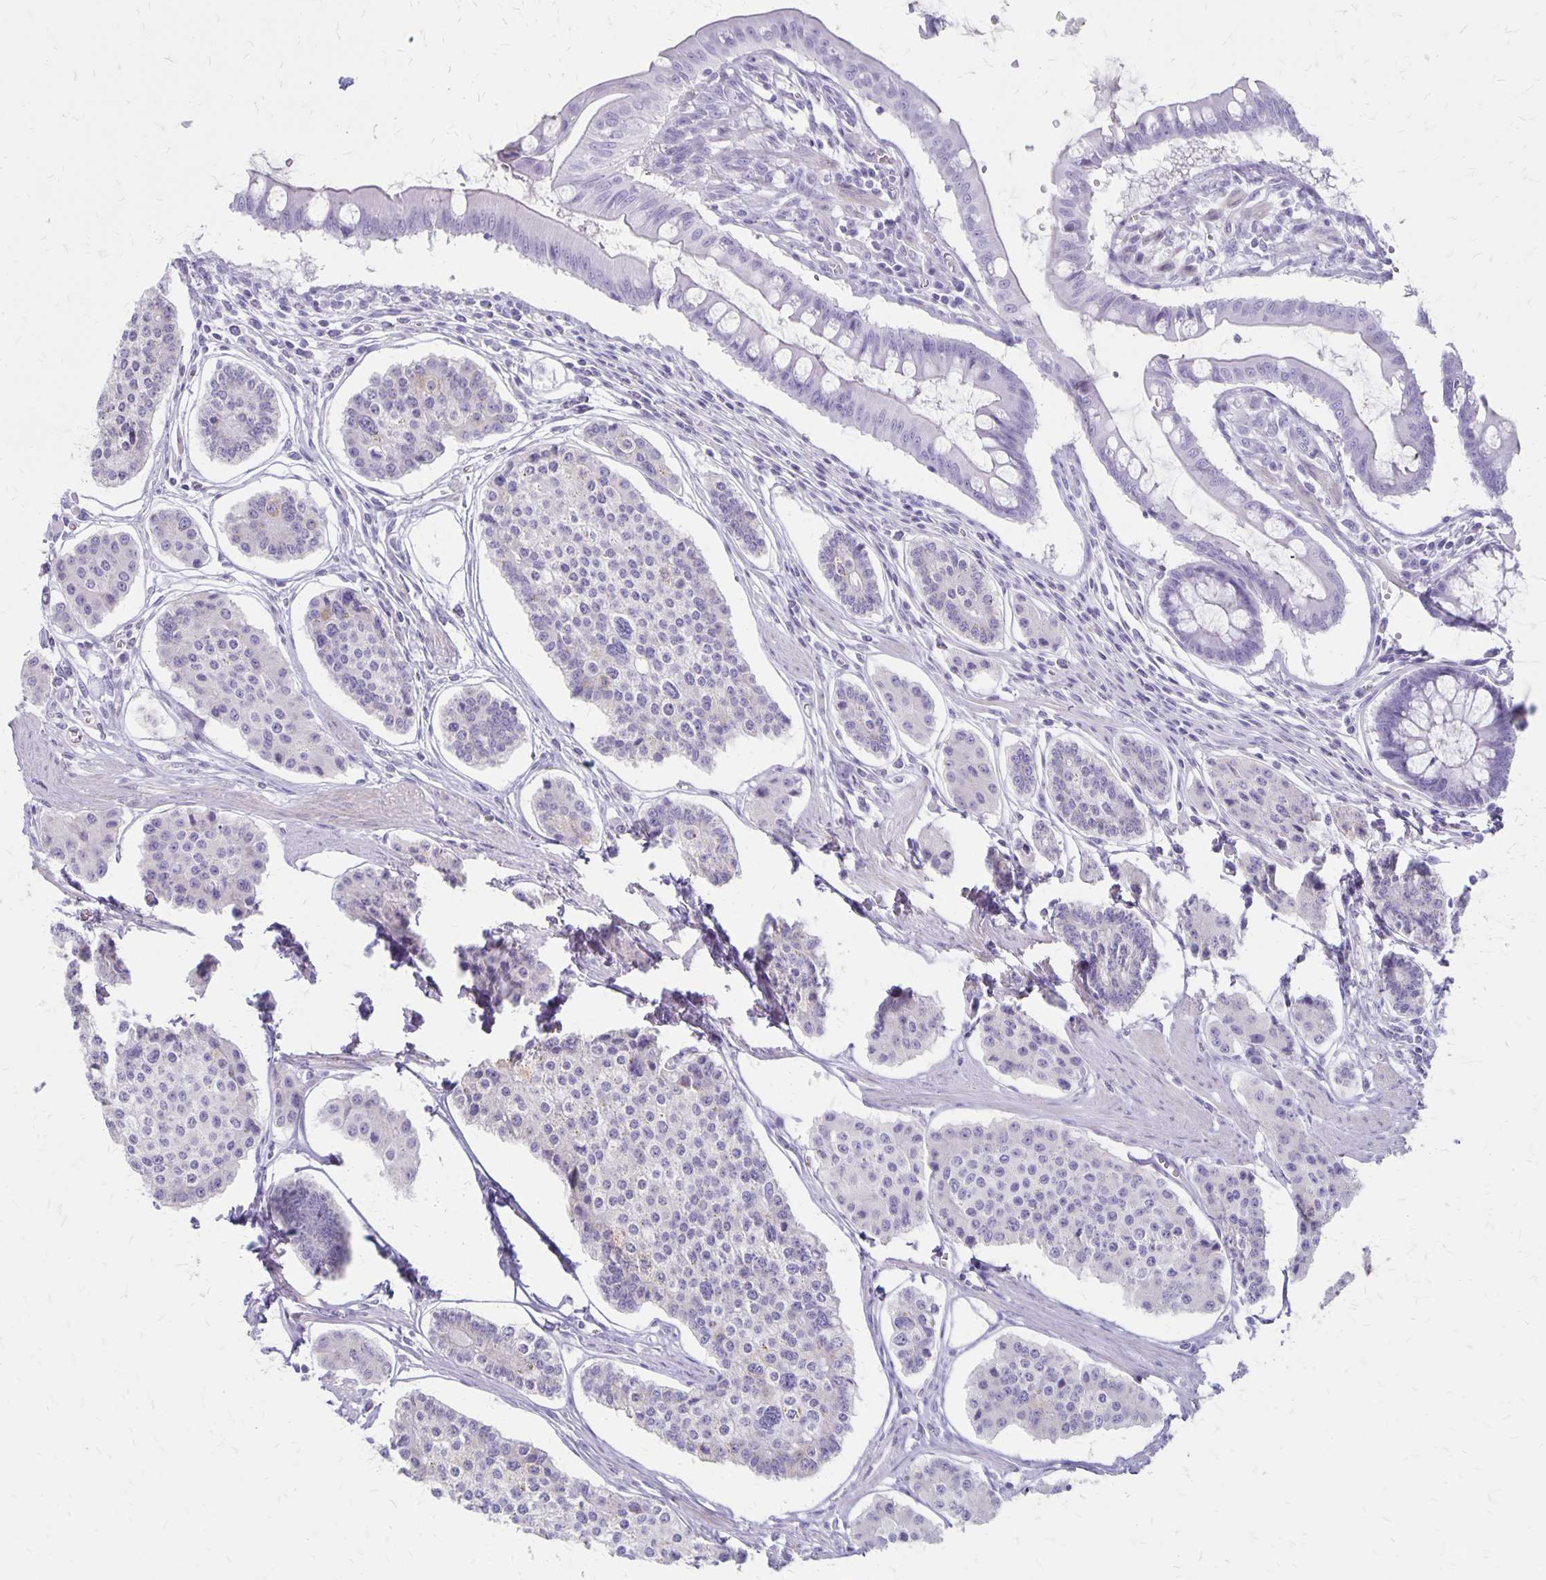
{"staining": {"intensity": "negative", "quantity": "none", "location": "none"}, "tissue": "carcinoid", "cell_type": "Tumor cells", "image_type": "cancer", "snomed": [{"axis": "morphology", "description": "Carcinoid, malignant, NOS"}, {"axis": "topography", "description": "Small intestine"}], "caption": "Protein analysis of carcinoid exhibits no significant positivity in tumor cells.", "gene": "HOMER1", "patient": {"sex": "female", "age": 65}}